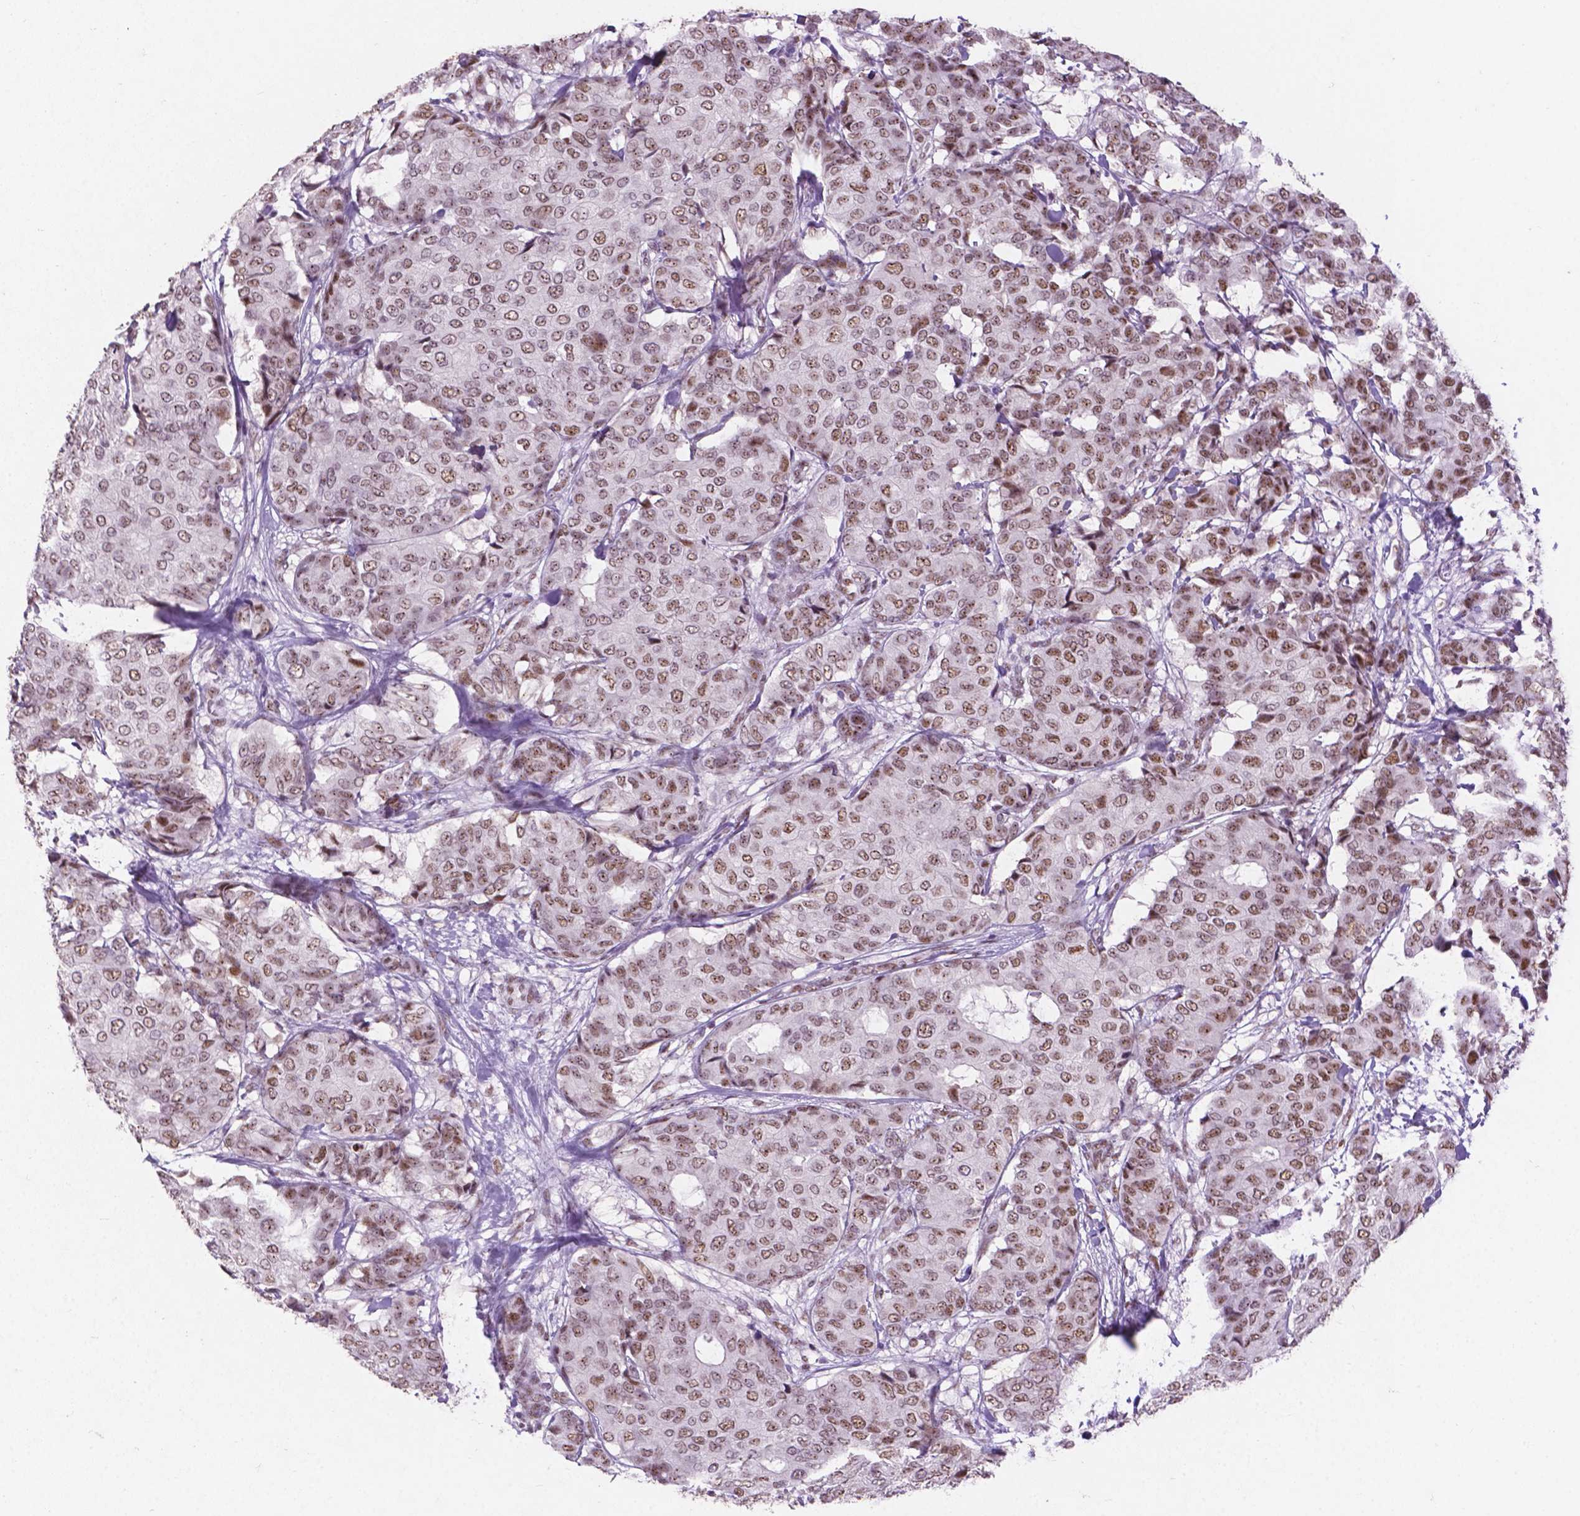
{"staining": {"intensity": "moderate", "quantity": ">75%", "location": "nuclear"}, "tissue": "breast cancer", "cell_type": "Tumor cells", "image_type": "cancer", "snomed": [{"axis": "morphology", "description": "Duct carcinoma"}, {"axis": "topography", "description": "Breast"}], "caption": "A histopathology image of human breast cancer stained for a protein displays moderate nuclear brown staining in tumor cells.", "gene": "COIL", "patient": {"sex": "female", "age": 75}}